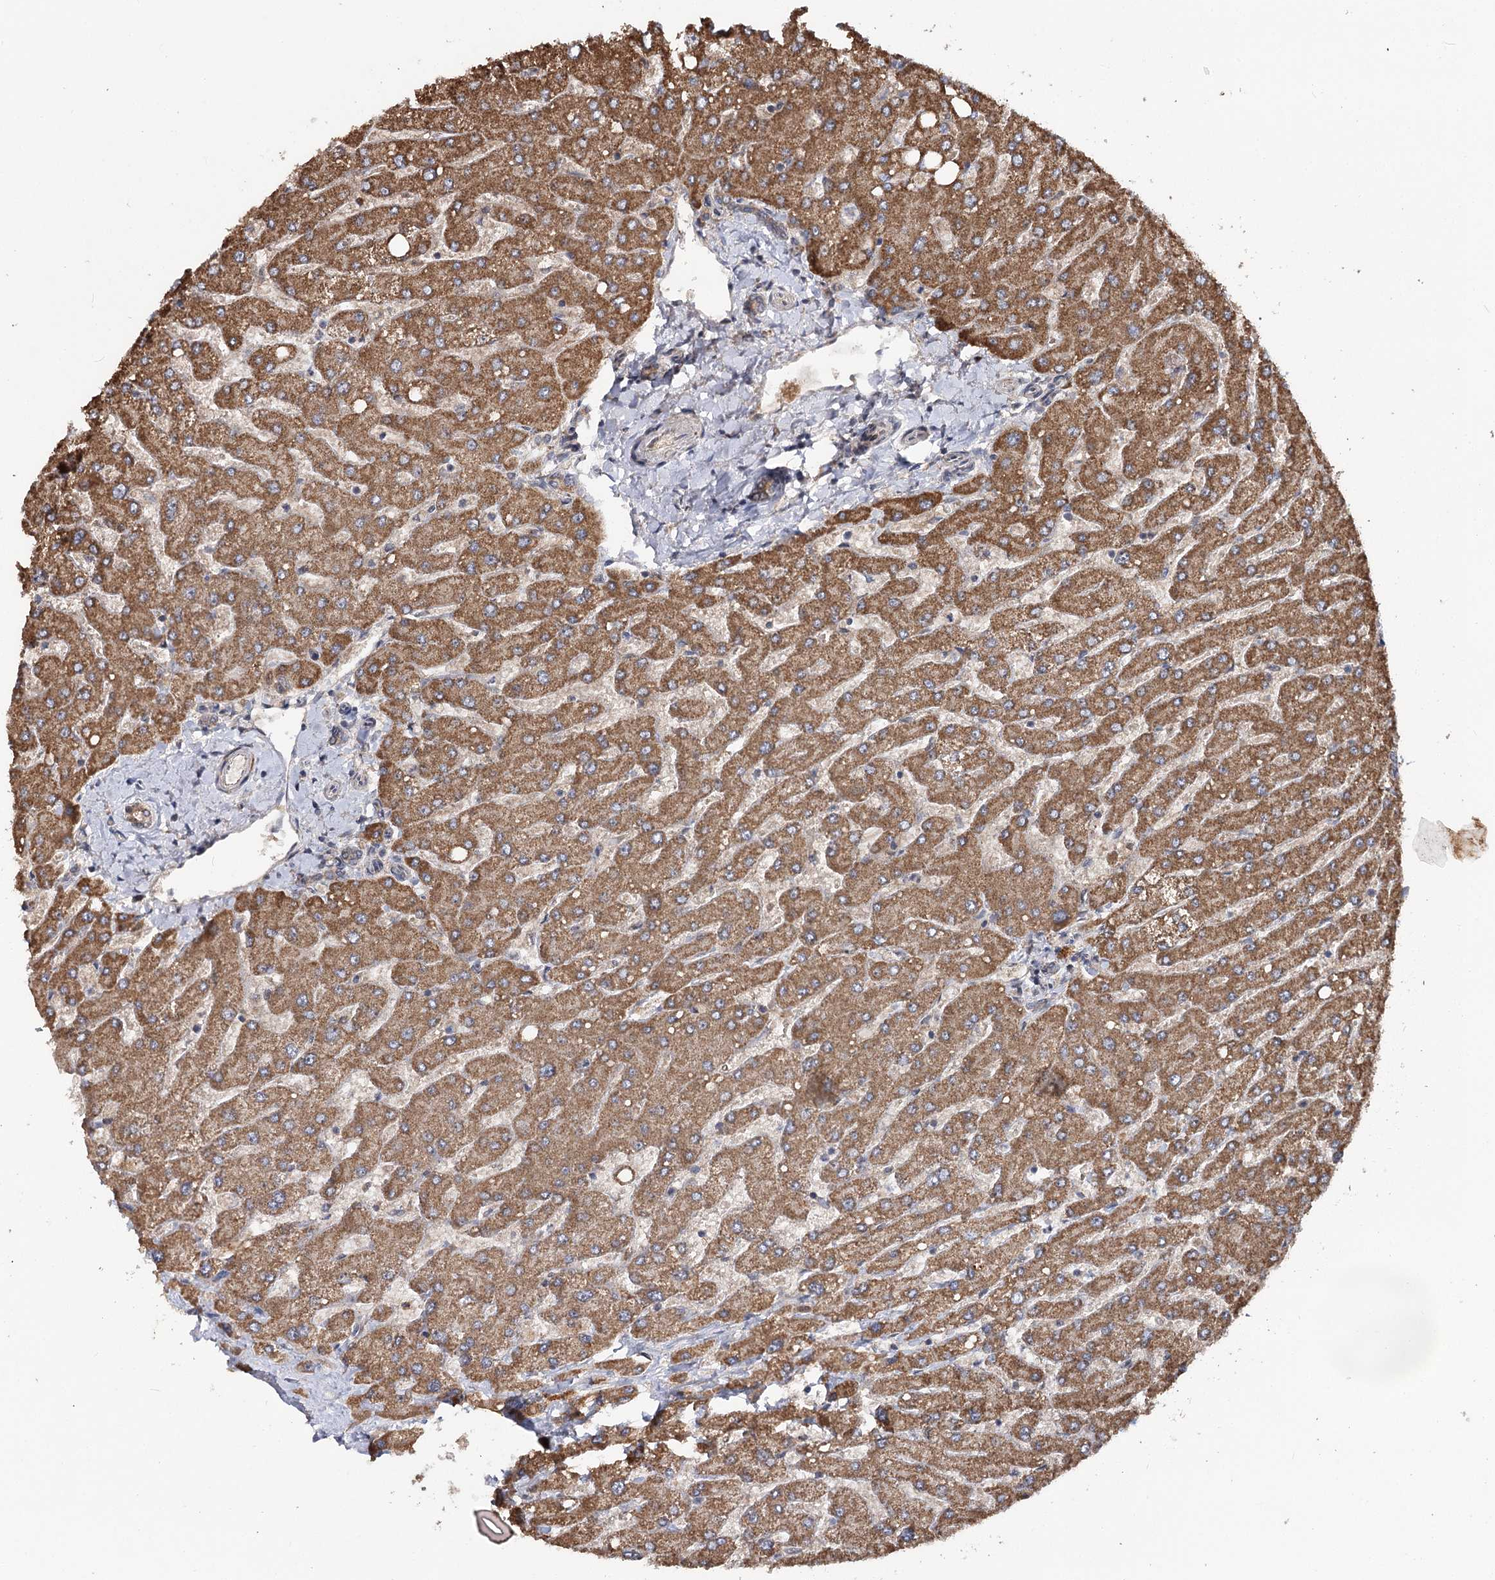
{"staining": {"intensity": "weak", "quantity": "<25%", "location": "cytoplasmic/membranous"}, "tissue": "liver", "cell_type": "Cholangiocytes", "image_type": "normal", "snomed": [{"axis": "morphology", "description": "Normal tissue, NOS"}, {"axis": "topography", "description": "Liver"}], "caption": "A micrograph of human liver is negative for staining in cholangiocytes.", "gene": "MSANTD2", "patient": {"sex": "male", "age": 55}}